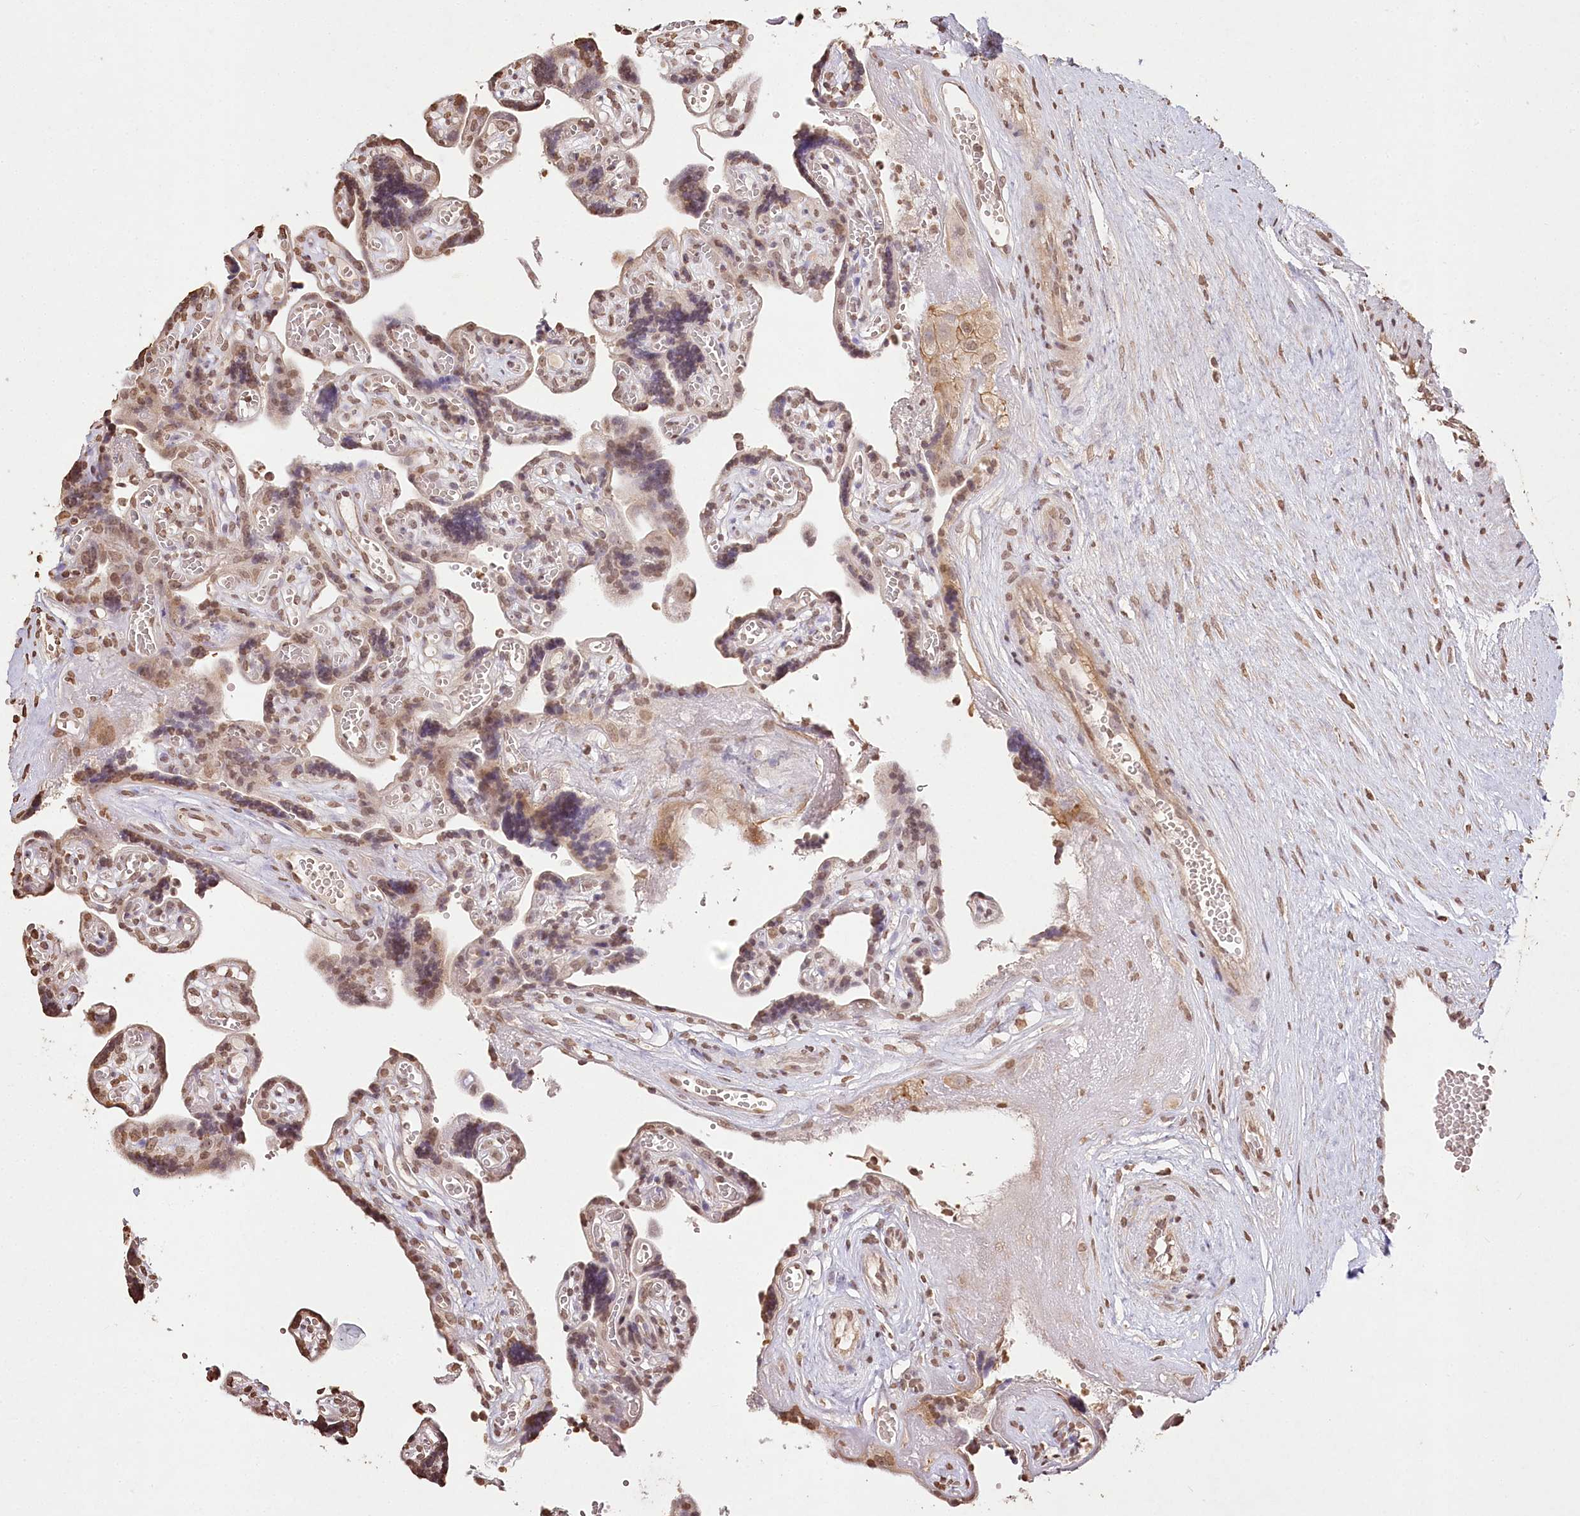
{"staining": {"intensity": "moderate", "quantity": ">75%", "location": "nuclear"}, "tissue": "placenta", "cell_type": "Trophoblastic cells", "image_type": "normal", "snomed": [{"axis": "morphology", "description": "Normal tissue, NOS"}, {"axis": "topography", "description": "Placenta"}], "caption": "Brown immunohistochemical staining in normal placenta demonstrates moderate nuclear expression in about >75% of trophoblastic cells.", "gene": "DMXL1", "patient": {"sex": "female", "age": 30}}